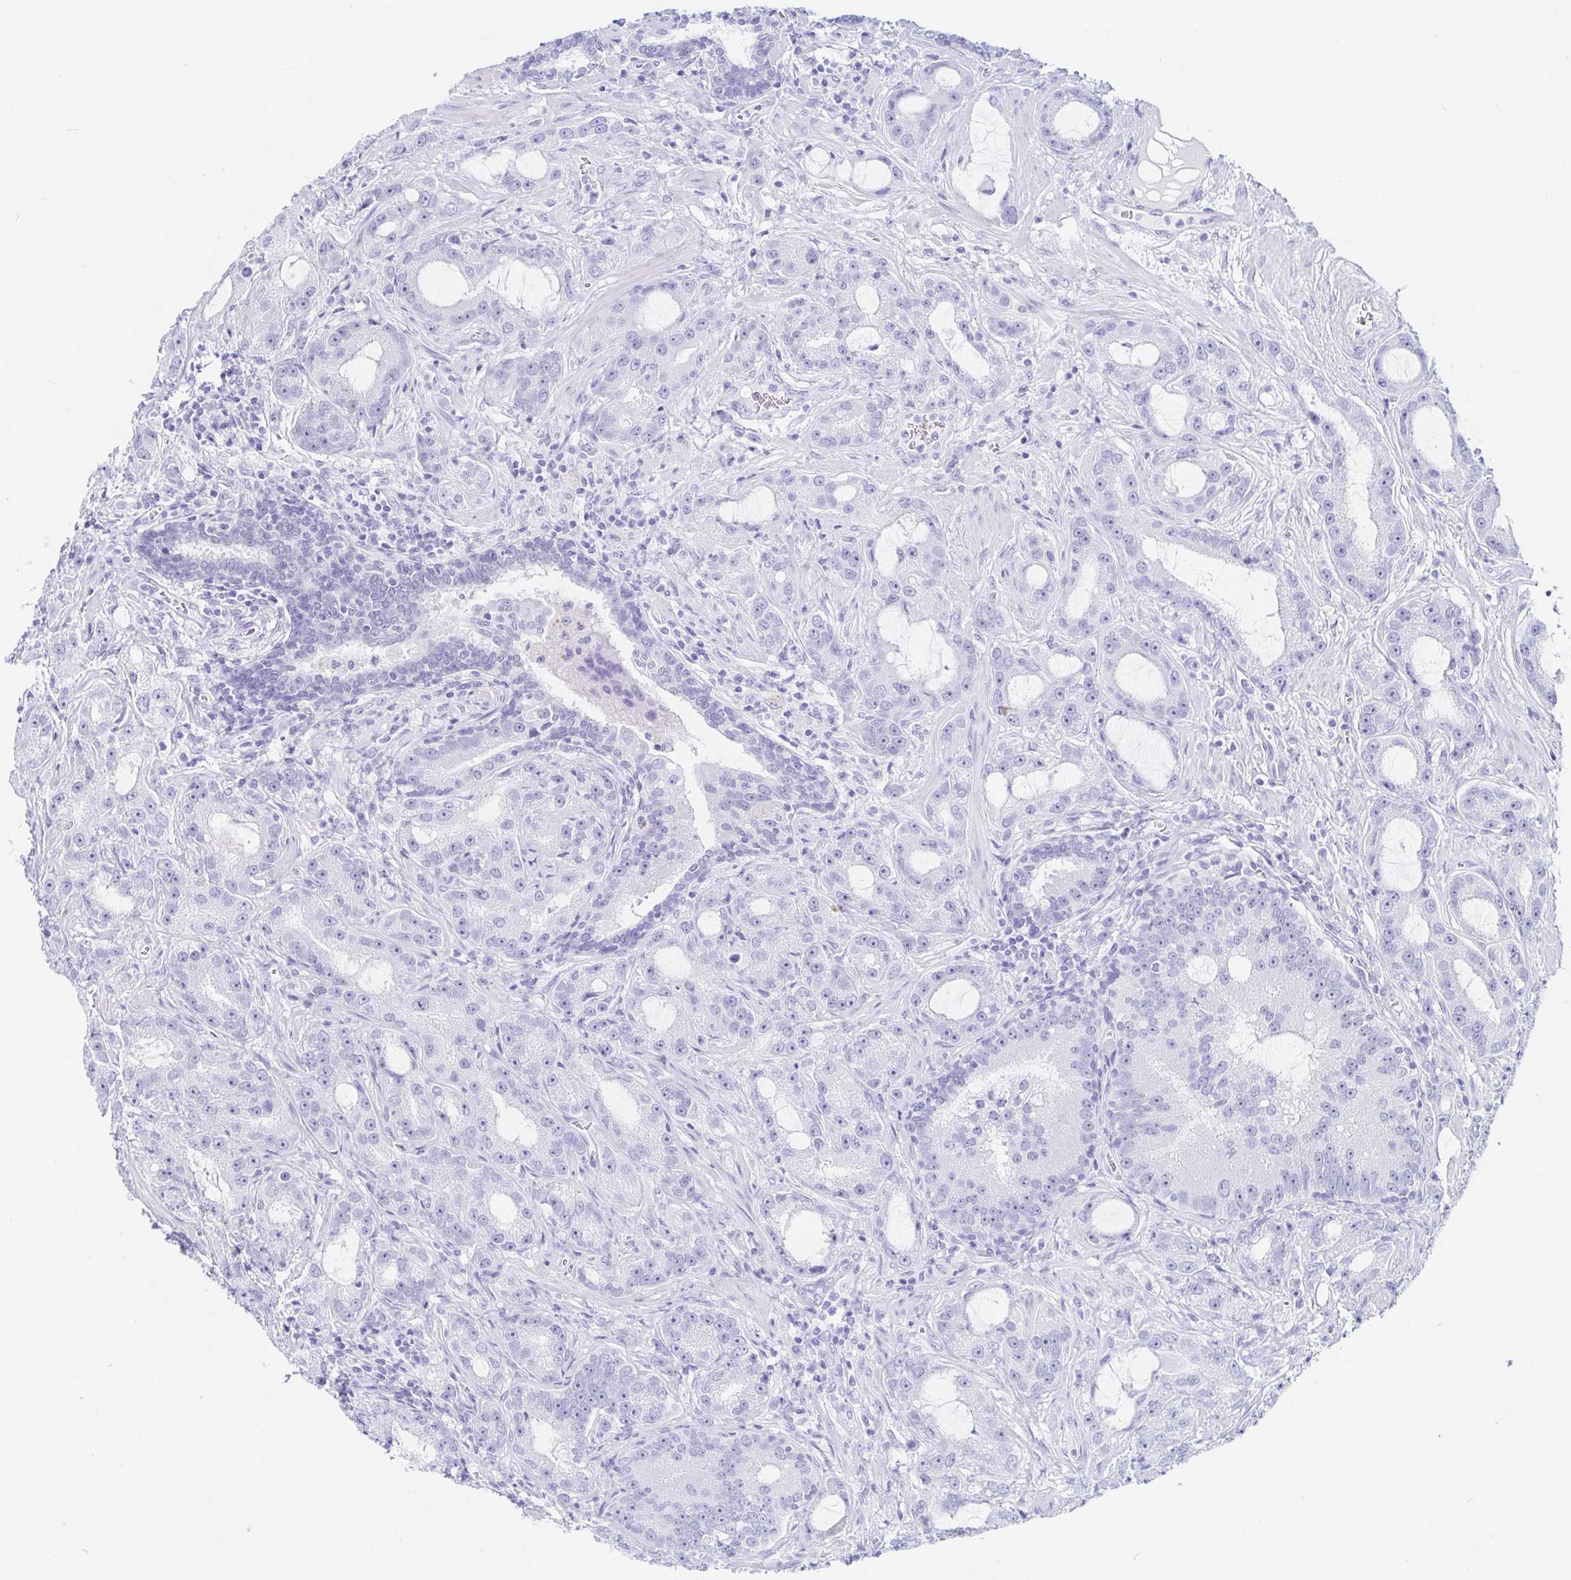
{"staining": {"intensity": "negative", "quantity": "none", "location": "none"}, "tissue": "prostate cancer", "cell_type": "Tumor cells", "image_type": "cancer", "snomed": [{"axis": "morphology", "description": "Adenocarcinoma, High grade"}, {"axis": "topography", "description": "Prostate"}], "caption": "Tumor cells show no significant positivity in high-grade adenocarcinoma (prostate).", "gene": "OR6T1", "patient": {"sex": "male", "age": 65}}